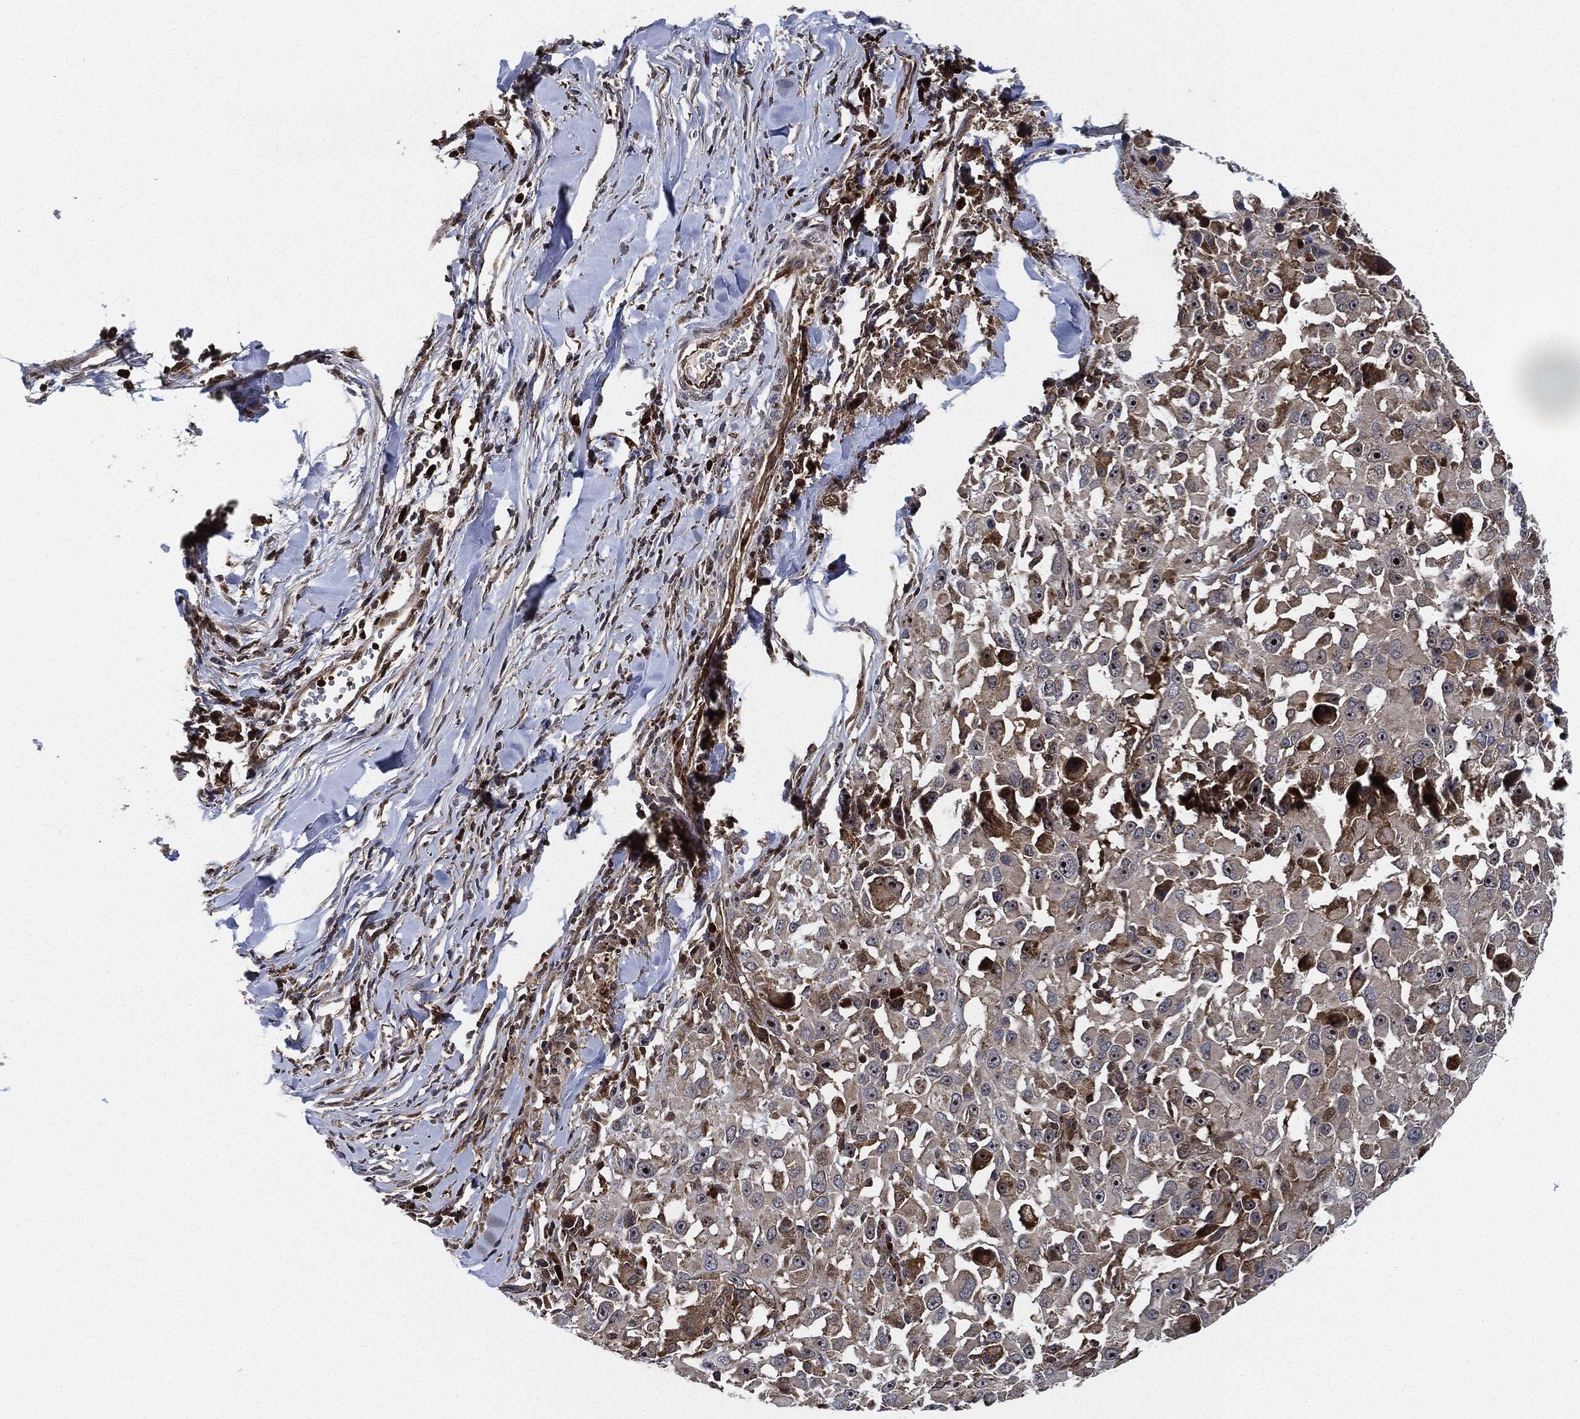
{"staining": {"intensity": "negative", "quantity": "none", "location": "none"}, "tissue": "melanoma", "cell_type": "Tumor cells", "image_type": "cancer", "snomed": [{"axis": "morphology", "description": "Malignant melanoma, Metastatic site"}, {"axis": "topography", "description": "Lymph node"}], "caption": "This photomicrograph is of melanoma stained with immunohistochemistry to label a protein in brown with the nuclei are counter-stained blue. There is no staining in tumor cells.", "gene": "RNASEL", "patient": {"sex": "male", "age": 50}}